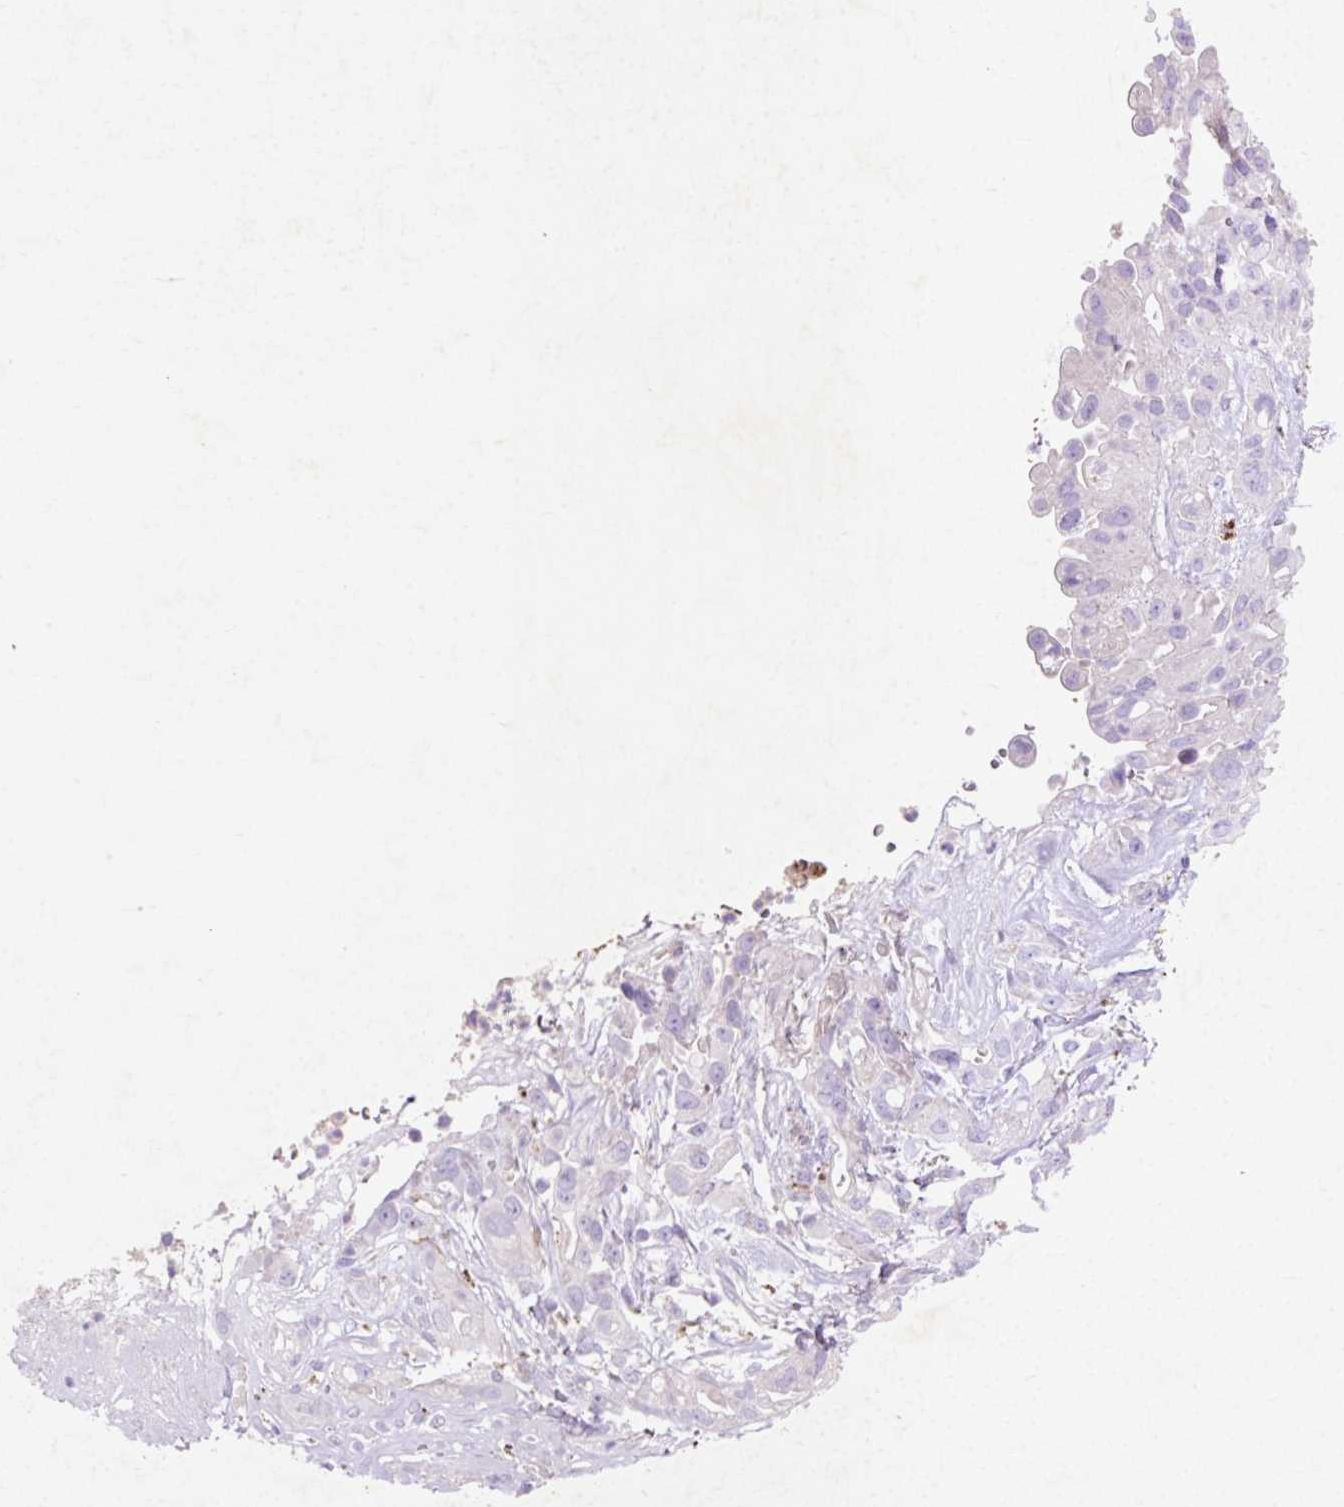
{"staining": {"intensity": "negative", "quantity": "none", "location": "none"}, "tissue": "pancreatic cancer", "cell_type": "Tumor cells", "image_type": "cancer", "snomed": [{"axis": "morphology", "description": "Adenocarcinoma, NOS"}, {"axis": "topography", "description": "Pancreas"}], "caption": "DAB (3,3'-diaminobenzidine) immunohistochemical staining of human pancreatic cancer (adenocarcinoma) exhibits no significant staining in tumor cells.", "gene": "HEXA", "patient": {"sex": "male", "age": 44}}